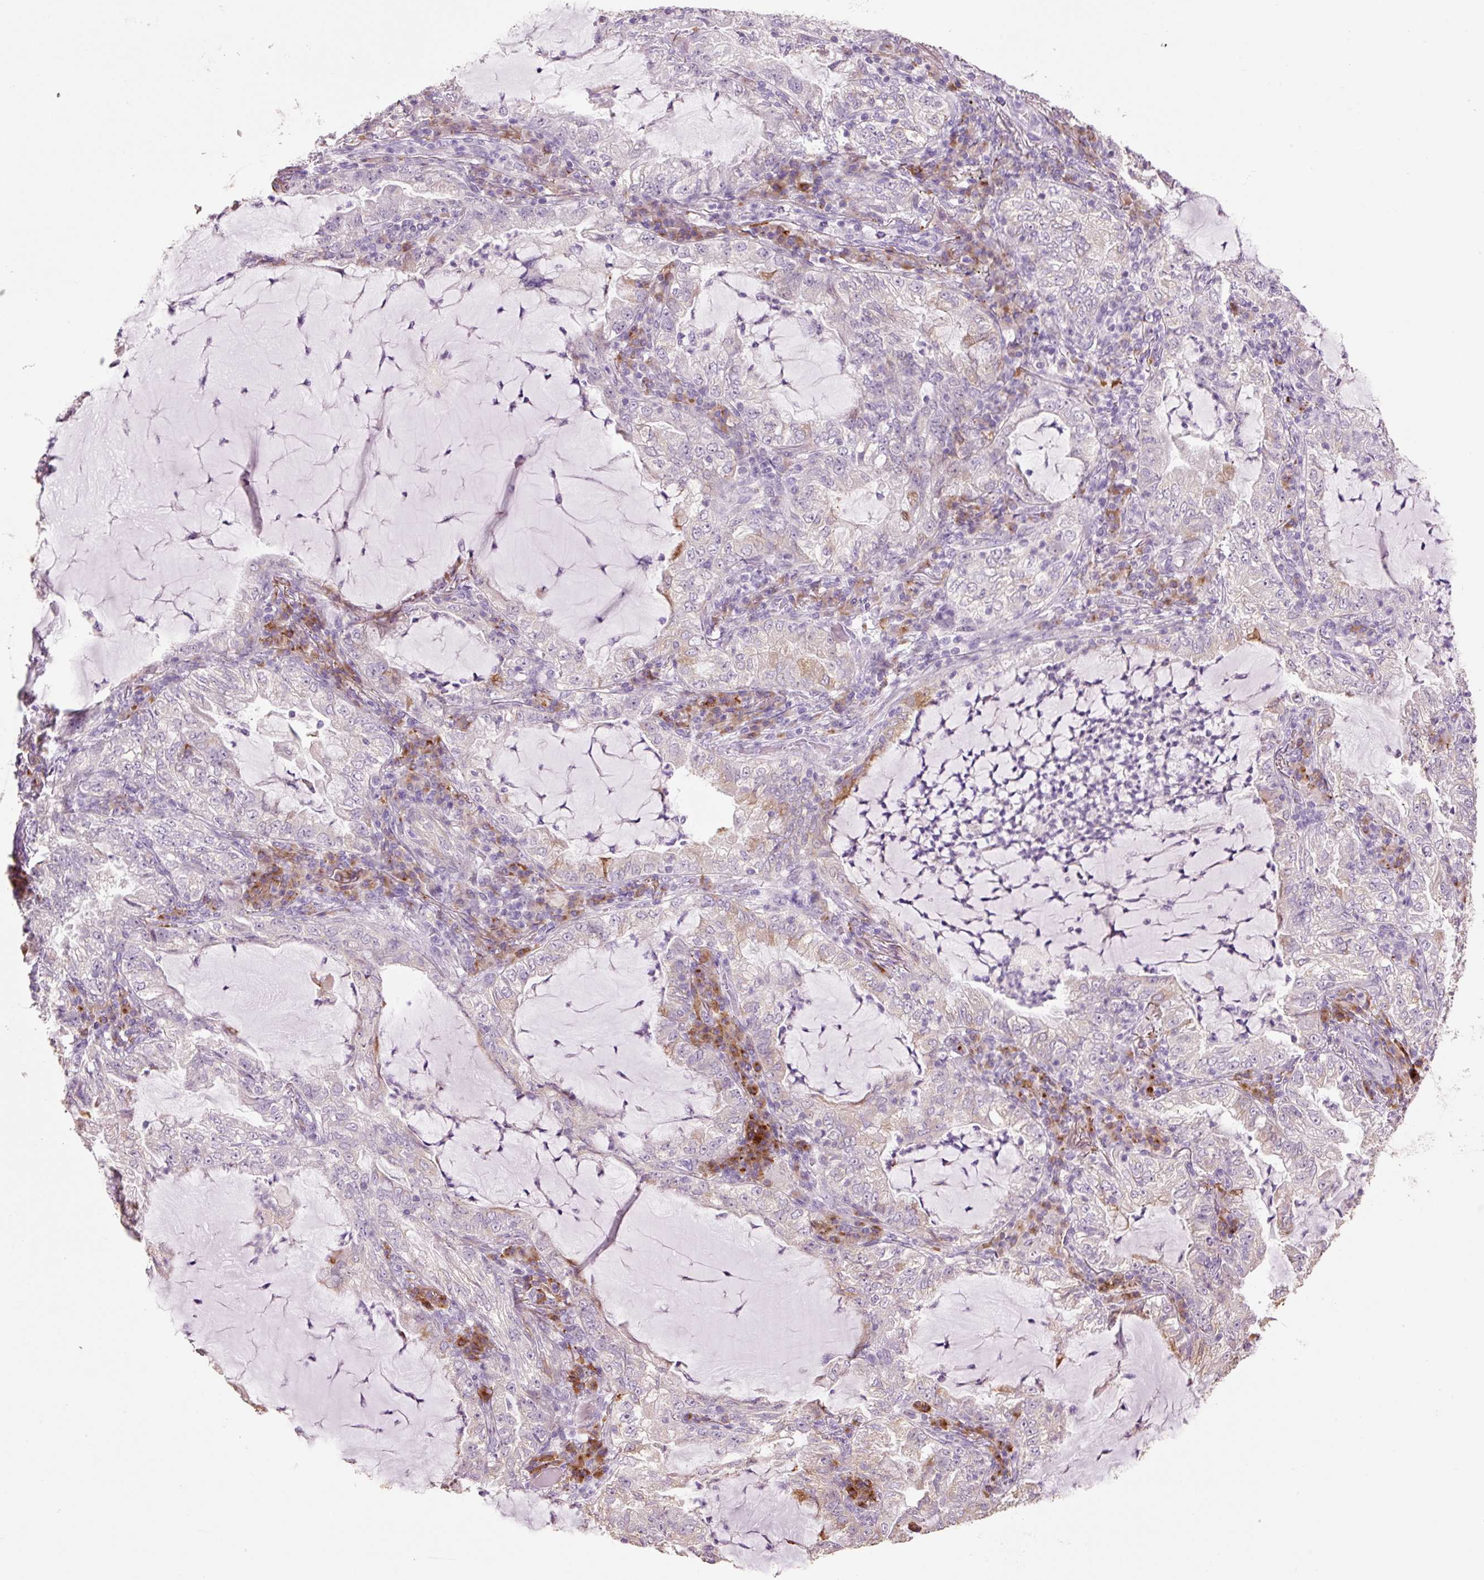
{"staining": {"intensity": "weak", "quantity": "<25%", "location": "cytoplasmic/membranous"}, "tissue": "lung cancer", "cell_type": "Tumor cells", "image_type": "cancer", "snomed": [{"axis": "morphology", "description": "Adenocarcinoma, NOS"}, {"axis": "topography", "description": "Lung"}], "caption": "DAB (3,3'-diaminobenzidine) immunohistochemical staining of human lung cancer (adenocarcinoma) demonstrates no significant expression in tumor cells.", "gene": "HAX1", "patient": {"sex": "female", "age": 73}}